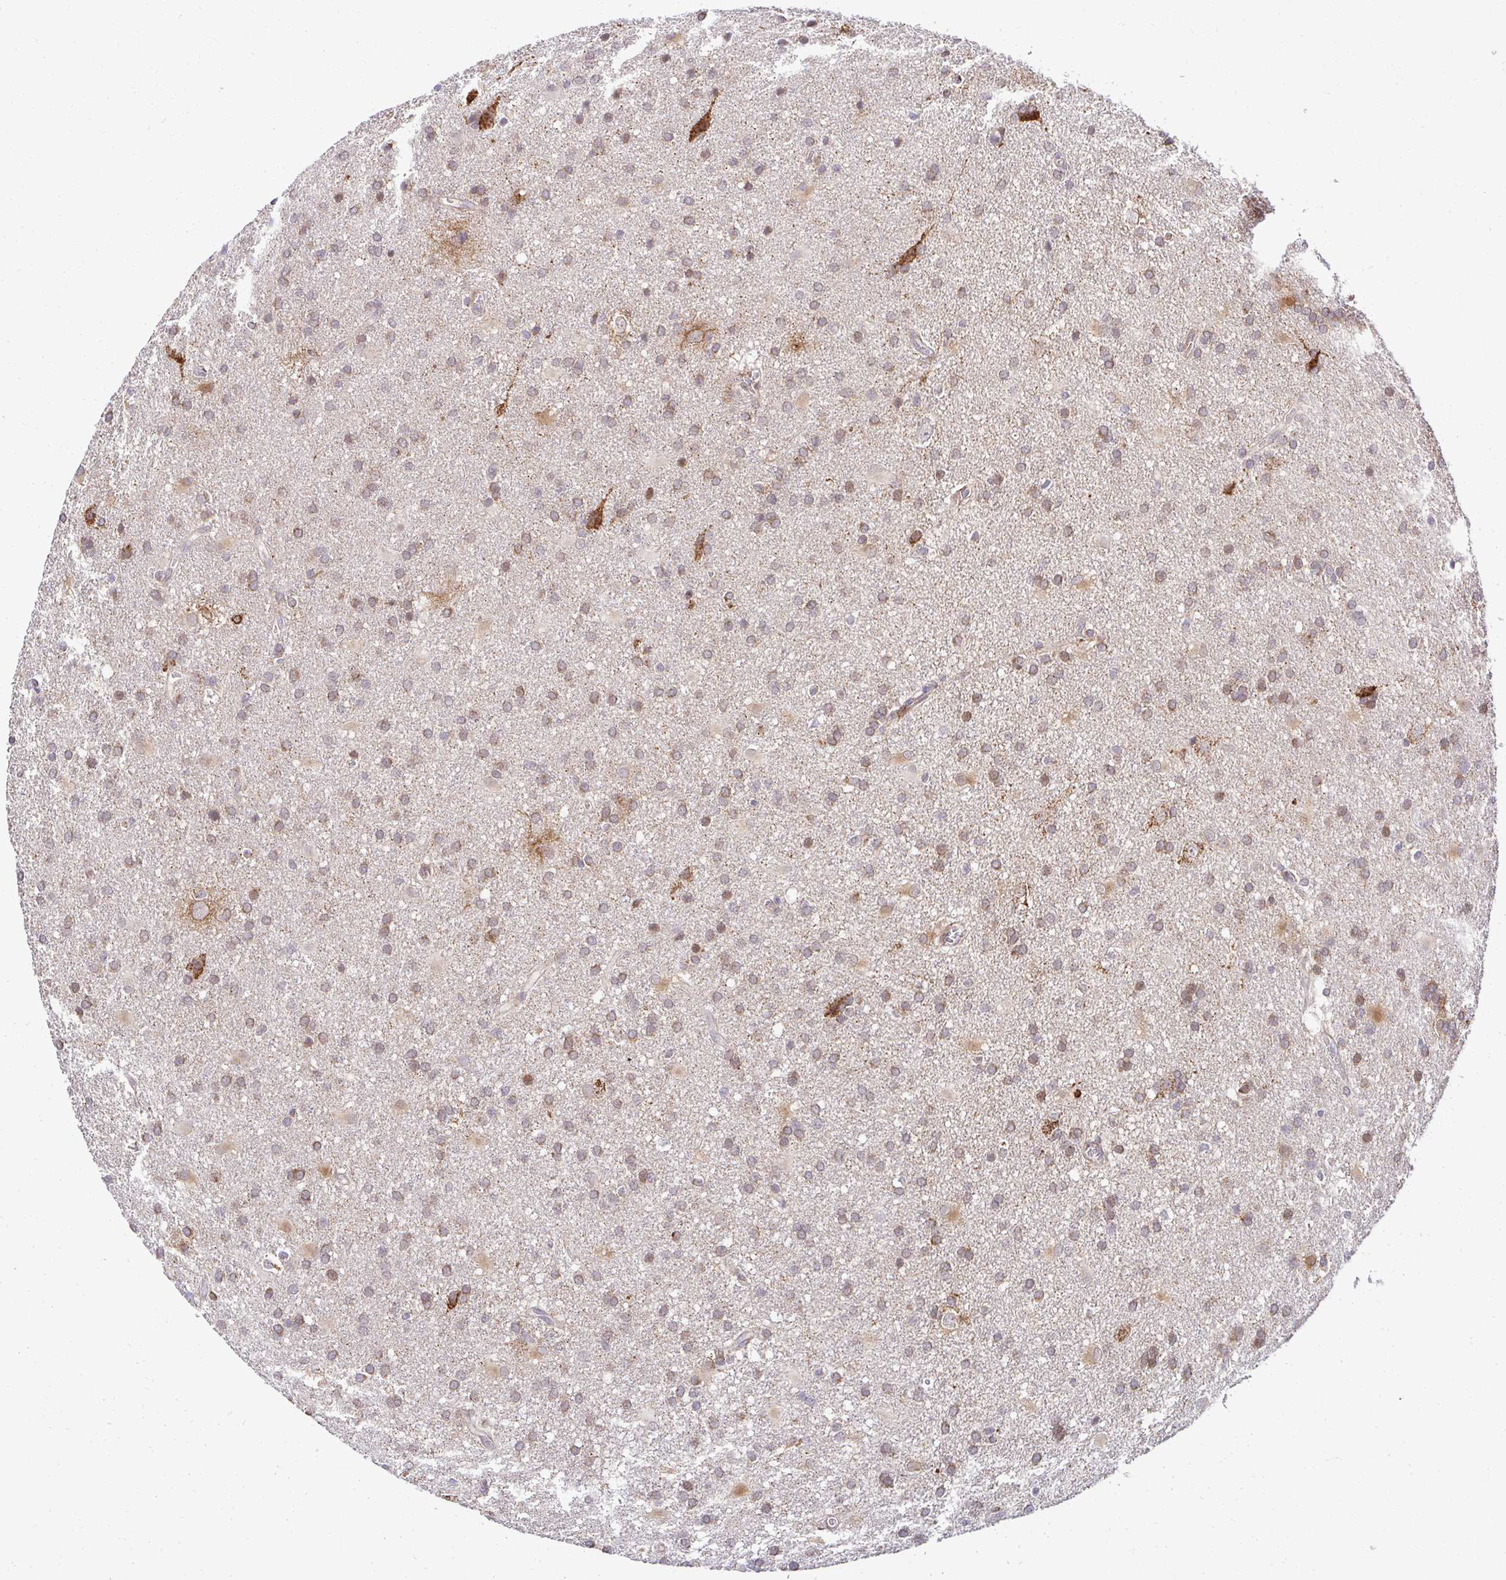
{"staining": {"intensity": "weak", "quantity": ">75%", "location": "cytoplasmic/membranous"}, "tissue": "glioma", "cell_type": "Tumor cells", "image_type": "cancer", "snomed": [{"axis": "morphology", "description": "Glioma, malignant, Low grade"}, {"axis": "topography", "description": "Brain"}], "caption": "High-magnification brightfield microscopy of glioma stained with DAB (brown) and counterstained with hematoxylin (blue). tumor cells exhibit weak cytoplasmic/membranous expression is present in approximately>75% of cells. (Stains: DAB in brown, nuclei in blue, Microscopy: brightfield microscopy at high magnification).", "gene": "HPS1", "patient": {"sex": "male", "age": 66}}